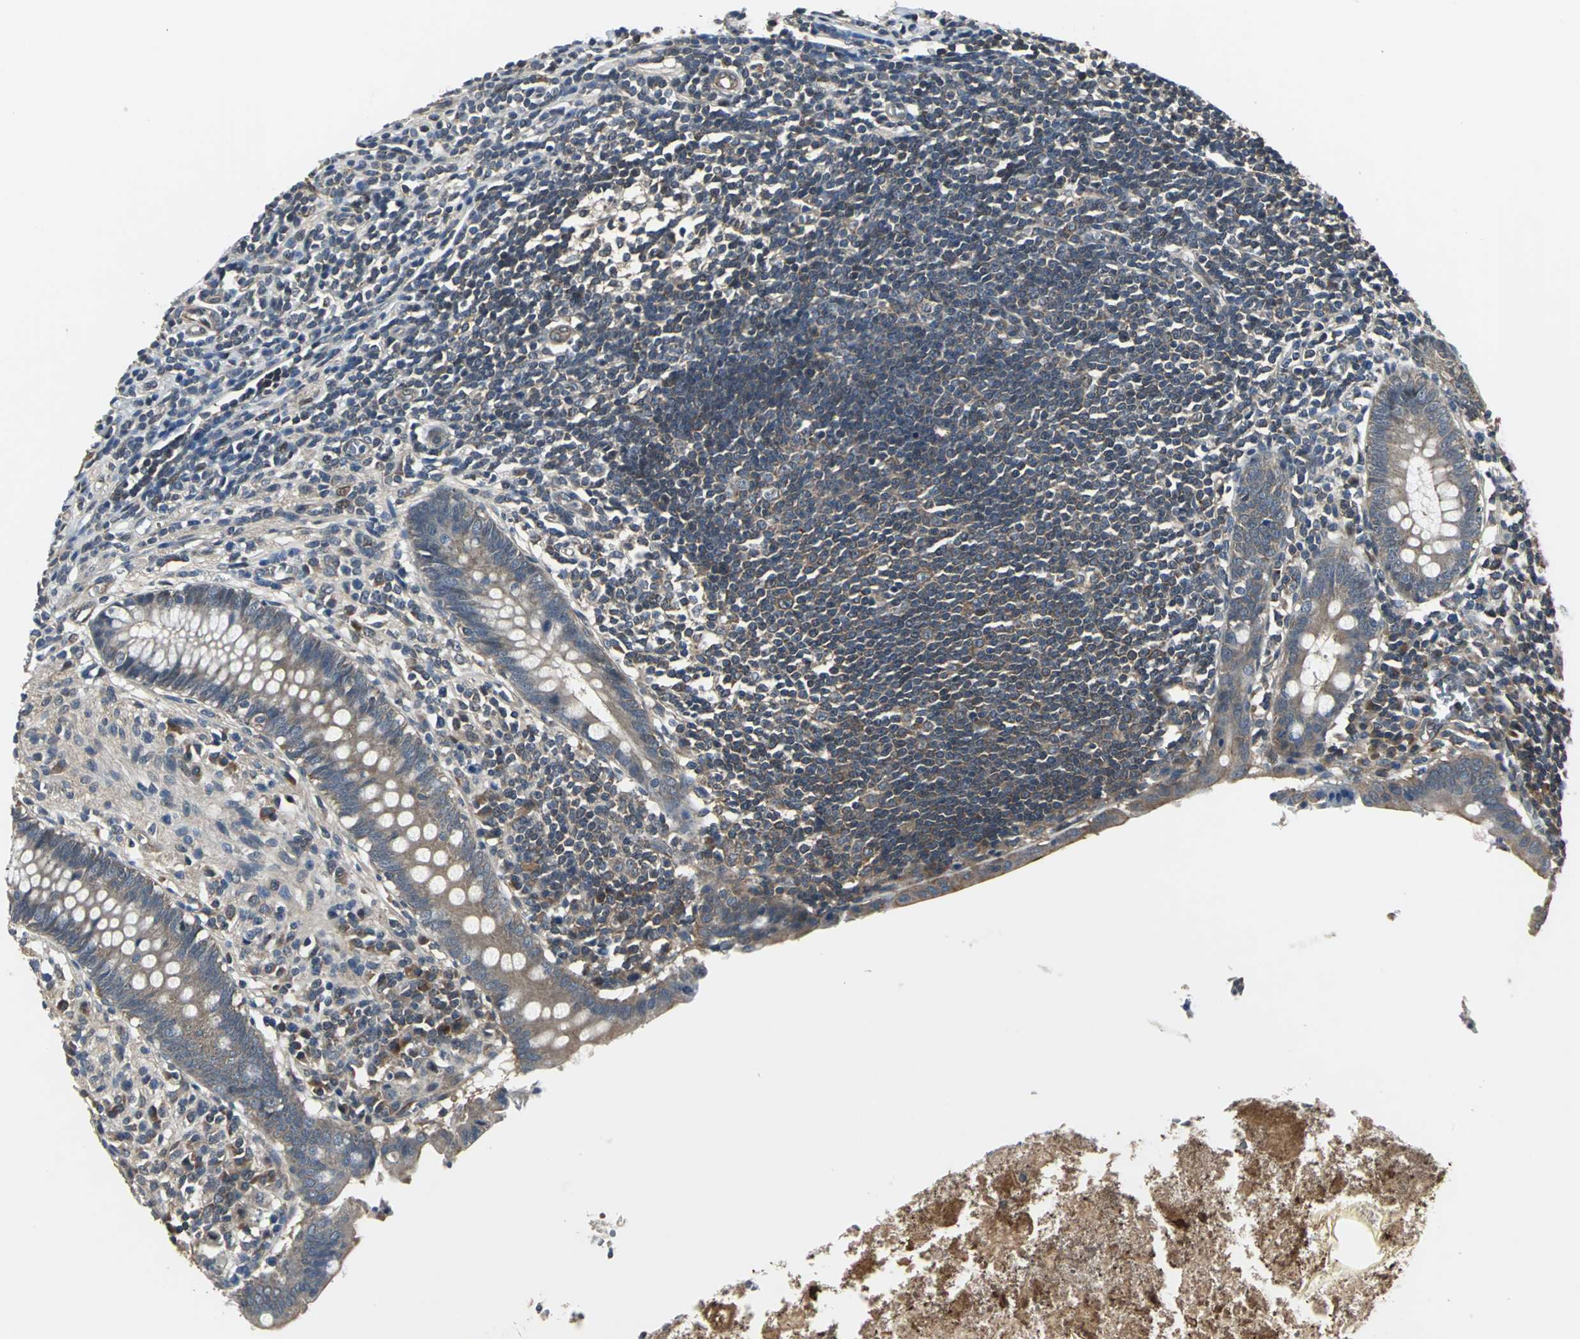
{"staining": {"intensity": "moderate", "quantity": ">75%", "location": "cytoplasmic/membranous"}, "tissue": "appendix", "cell_type": "Glandular cells", "image_type": "normal", "snomed": [{"axis": "morphology", "description": "Normal tissue, NOS"}, {"axis": "topography", "description": "Appendix"}], "caption": "IHC of unremarkable appendix exhibits medium levels of moderate cytoplasmic/membranous positivity in approximately >75% of glandular cells.", "gene": "PFDN1", "patient": {"sex": "female", "age": 50}}